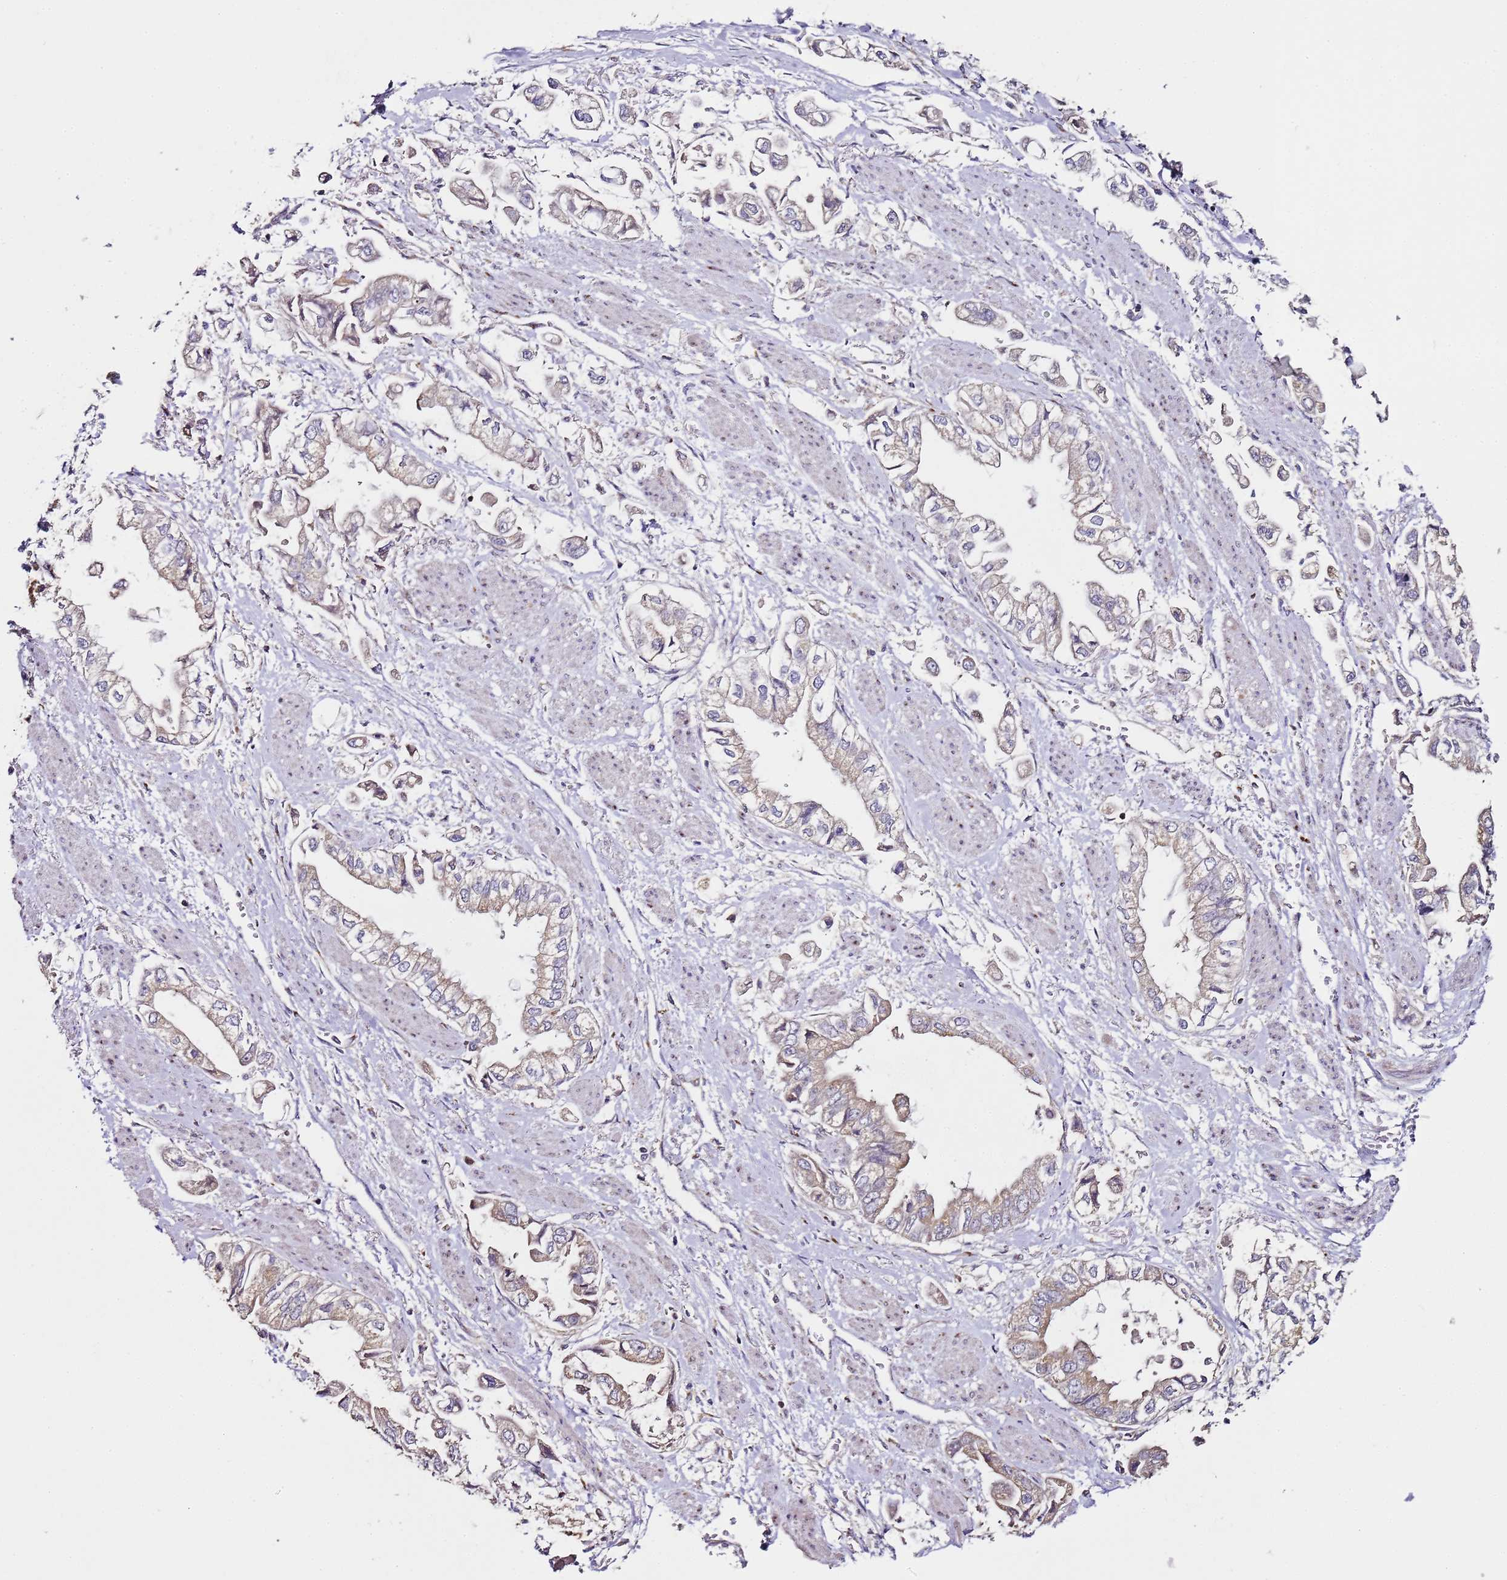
{"staining": {"intensity": "weak", "quantity": "<25%", "location": "cytoplasmic/membranous"}, "tissue": "stomach cancer", "cell_type": "Tumor cells", "image_type": "cancer", "snomed": [{"axis": "morphology", "description": "Adenocarcinoma, NOS"}, {"axis": "topography", "description": "Stomach"}], "caption": "Stomach cancer (adenocarcinoma) was stained to show a protein in brown. There is no significant positivity in tumor cells. Nuclei are stained in blue.", "gene": "MRPL49", "patient": {"sex": "male", "age": 62}}